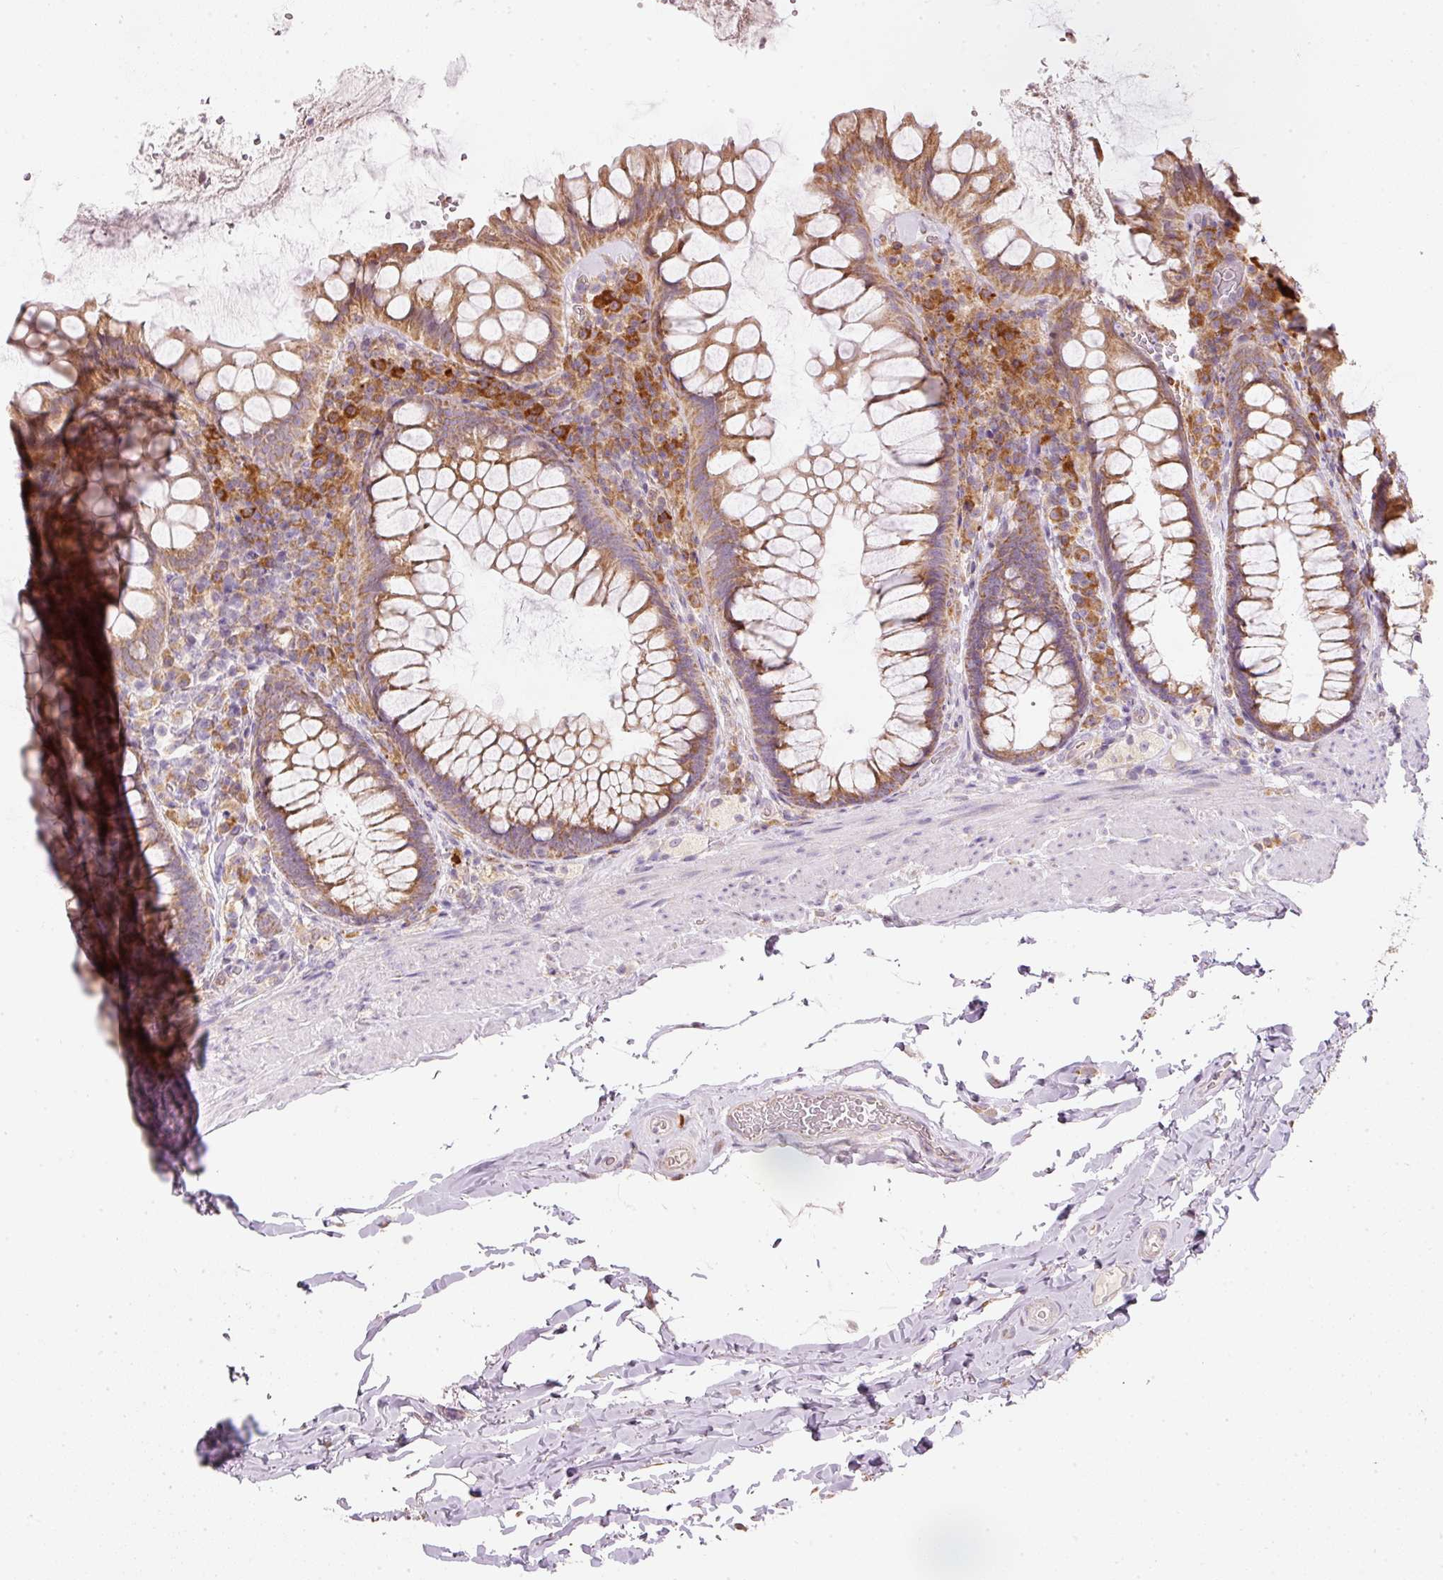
{"staining": {"intensity": "moderate", "quantity": ">75%", "location": "cytoplasmic/membranous"}, "tissue": "rectum", "cell_type": "Glandular cells", "image_type": "normal", "snomed": [{"axis": "morphology", "description": "Normal tissue, NOS"}, {"axis": "topography", "description": "Rectum"}], "caption": "This photomicrograph reveals IHC staining of normal human rectum, with medium moderate cytoplasmic/membranous staining in about >75% of glandular cells.", "gene": "MORN4", "patient": {"sex": "female", "age": 69}}